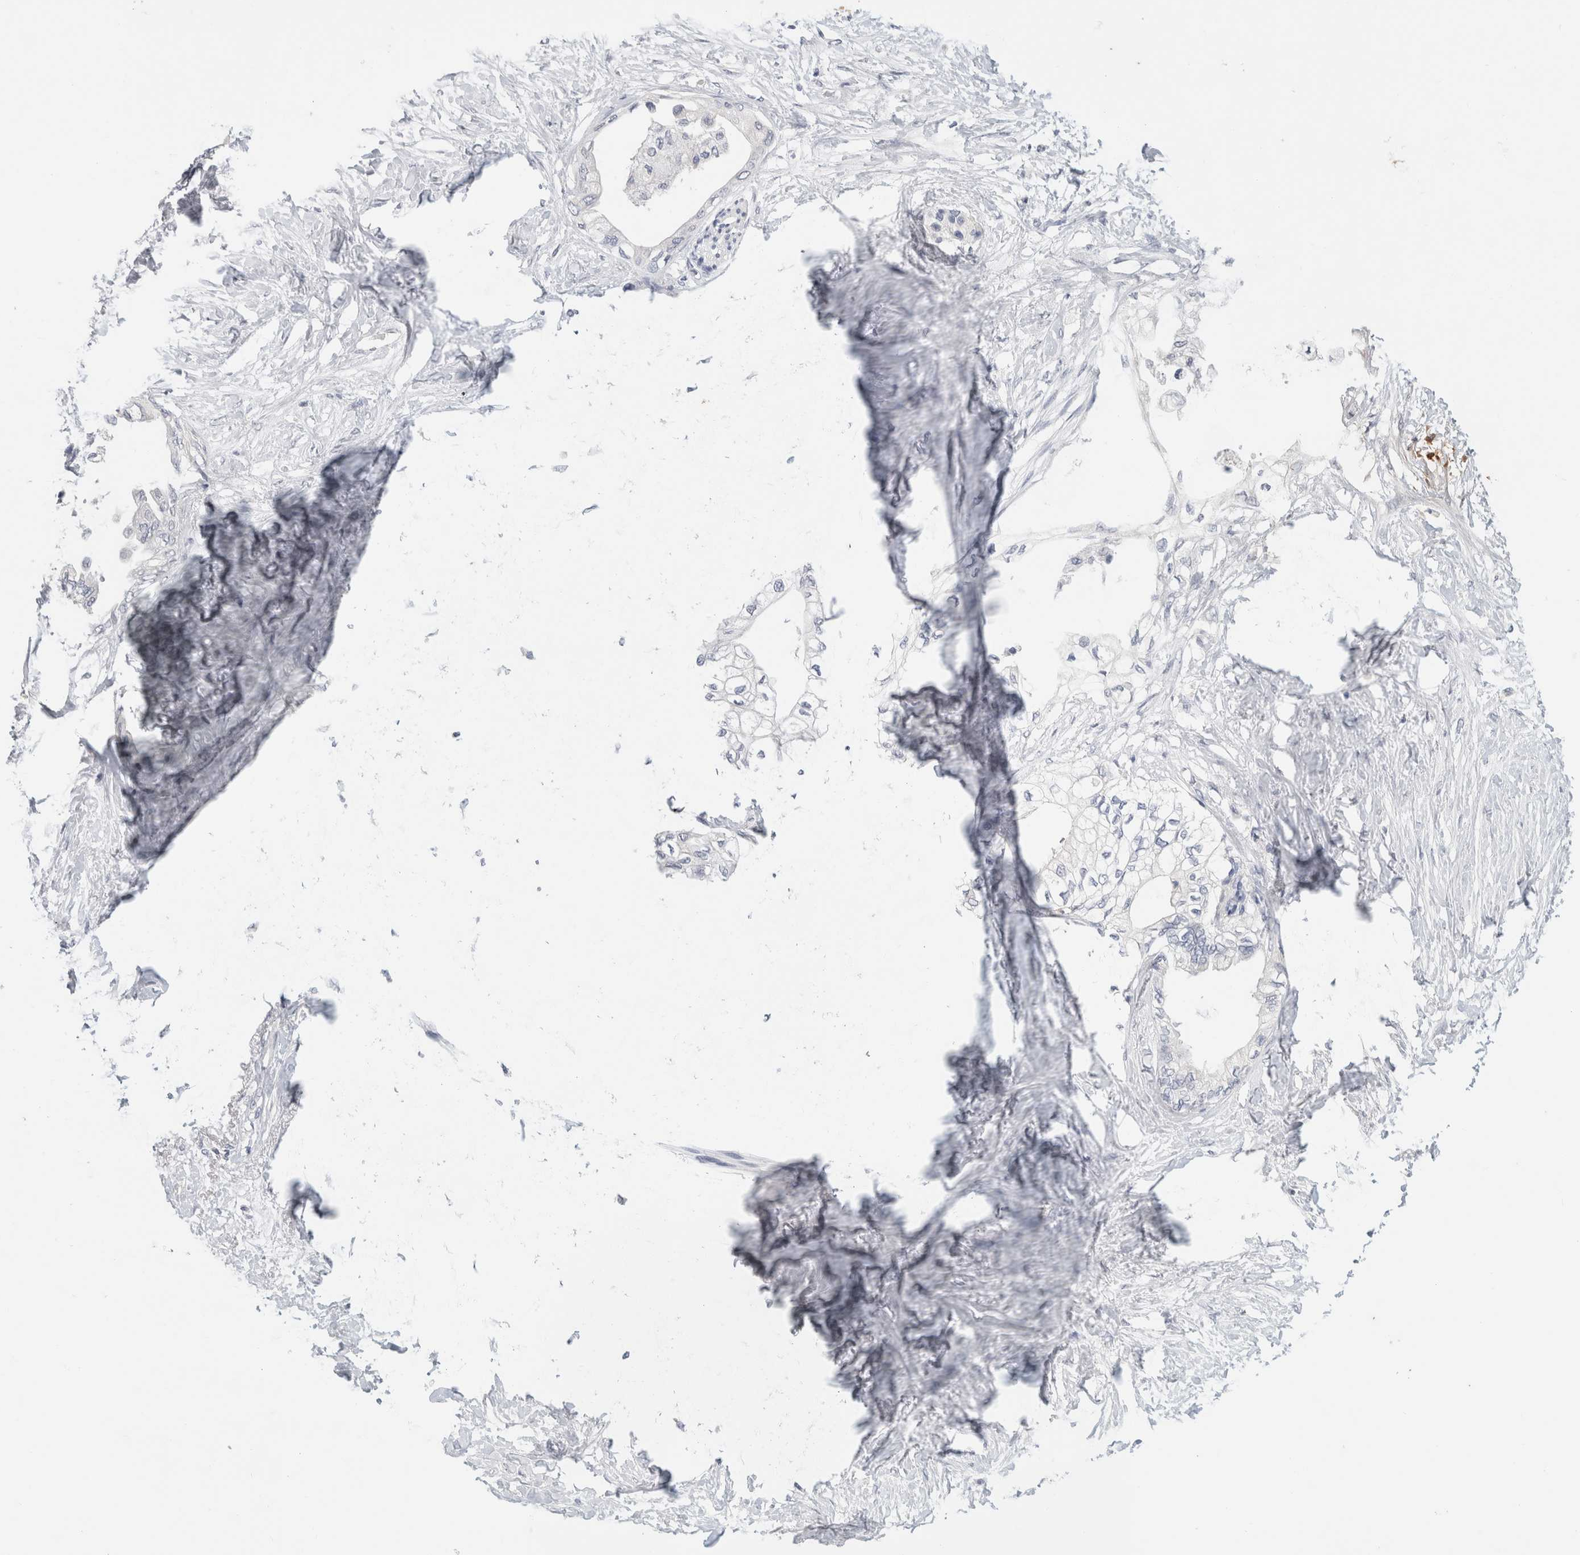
{"staining": {"intensity": "negative", "quantity": "none", "location": "none"}, "tissue": "pancreatic cancer", "cell_type": "Tumor cells", "image_type": "cancer", "snomed": [{"axis": "morphology", "description": "Normal tissue, NOS"}, {"axis": "morphology", "description": "Adenocarcinoma, NOS"}, {"axis": "topography", "description": "Pancreas"}, {"axis": "topography", "description": "Duodenum"}], "caption": "IHC micrograph of neoplastic tissue: adenocarcinoma (pancreatic) stained with DAB demonstrates no significant protein staining in tumor cells.", "gene": "BCAN", "patient": {"sex": "female", "age": 60}}